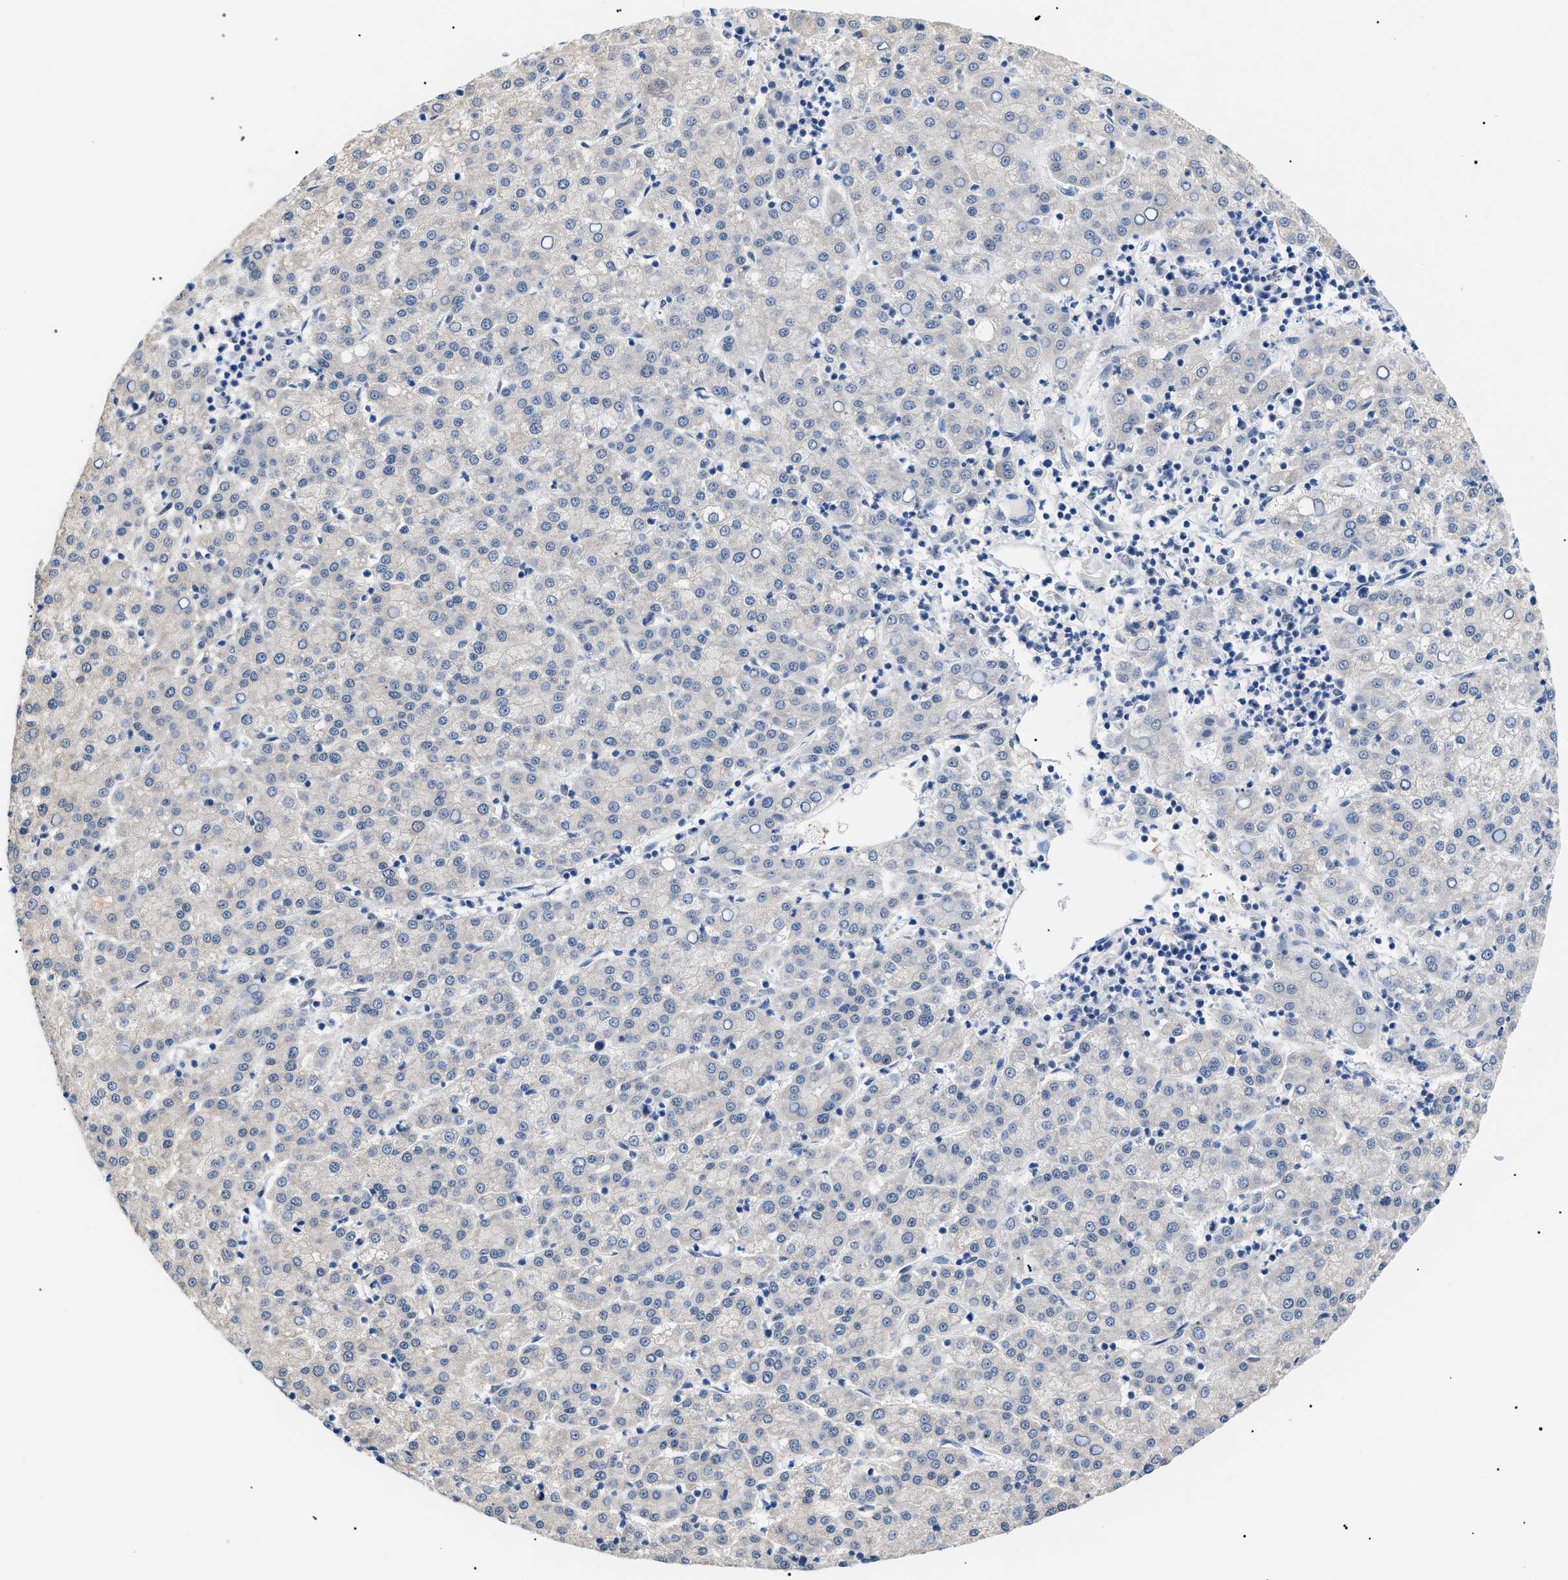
{"staining": {"intensity": "negative", "quantity": "none", "location": "none"}, "tissue": "liver cancer", "cell_type": "Tumor cells", "image_type": "cancer", "snomed": [{"axis": "morphology", "description": "Carcinoma, Hepatocellular, NOS"}, {"axis": "topography", "description": "Liver"}], "caption": "A histopathology image of liver cancer (hepatocellular carcinoma) stained for a protein exhibits no brown staining in tumor cells. (Brightfield microscopy of DAB (3,3'-diaminobenzidine) immunohistochemistry at high magnification).", "gene": "PRRT2", "patient": {"sex": "female", "age": 58}}